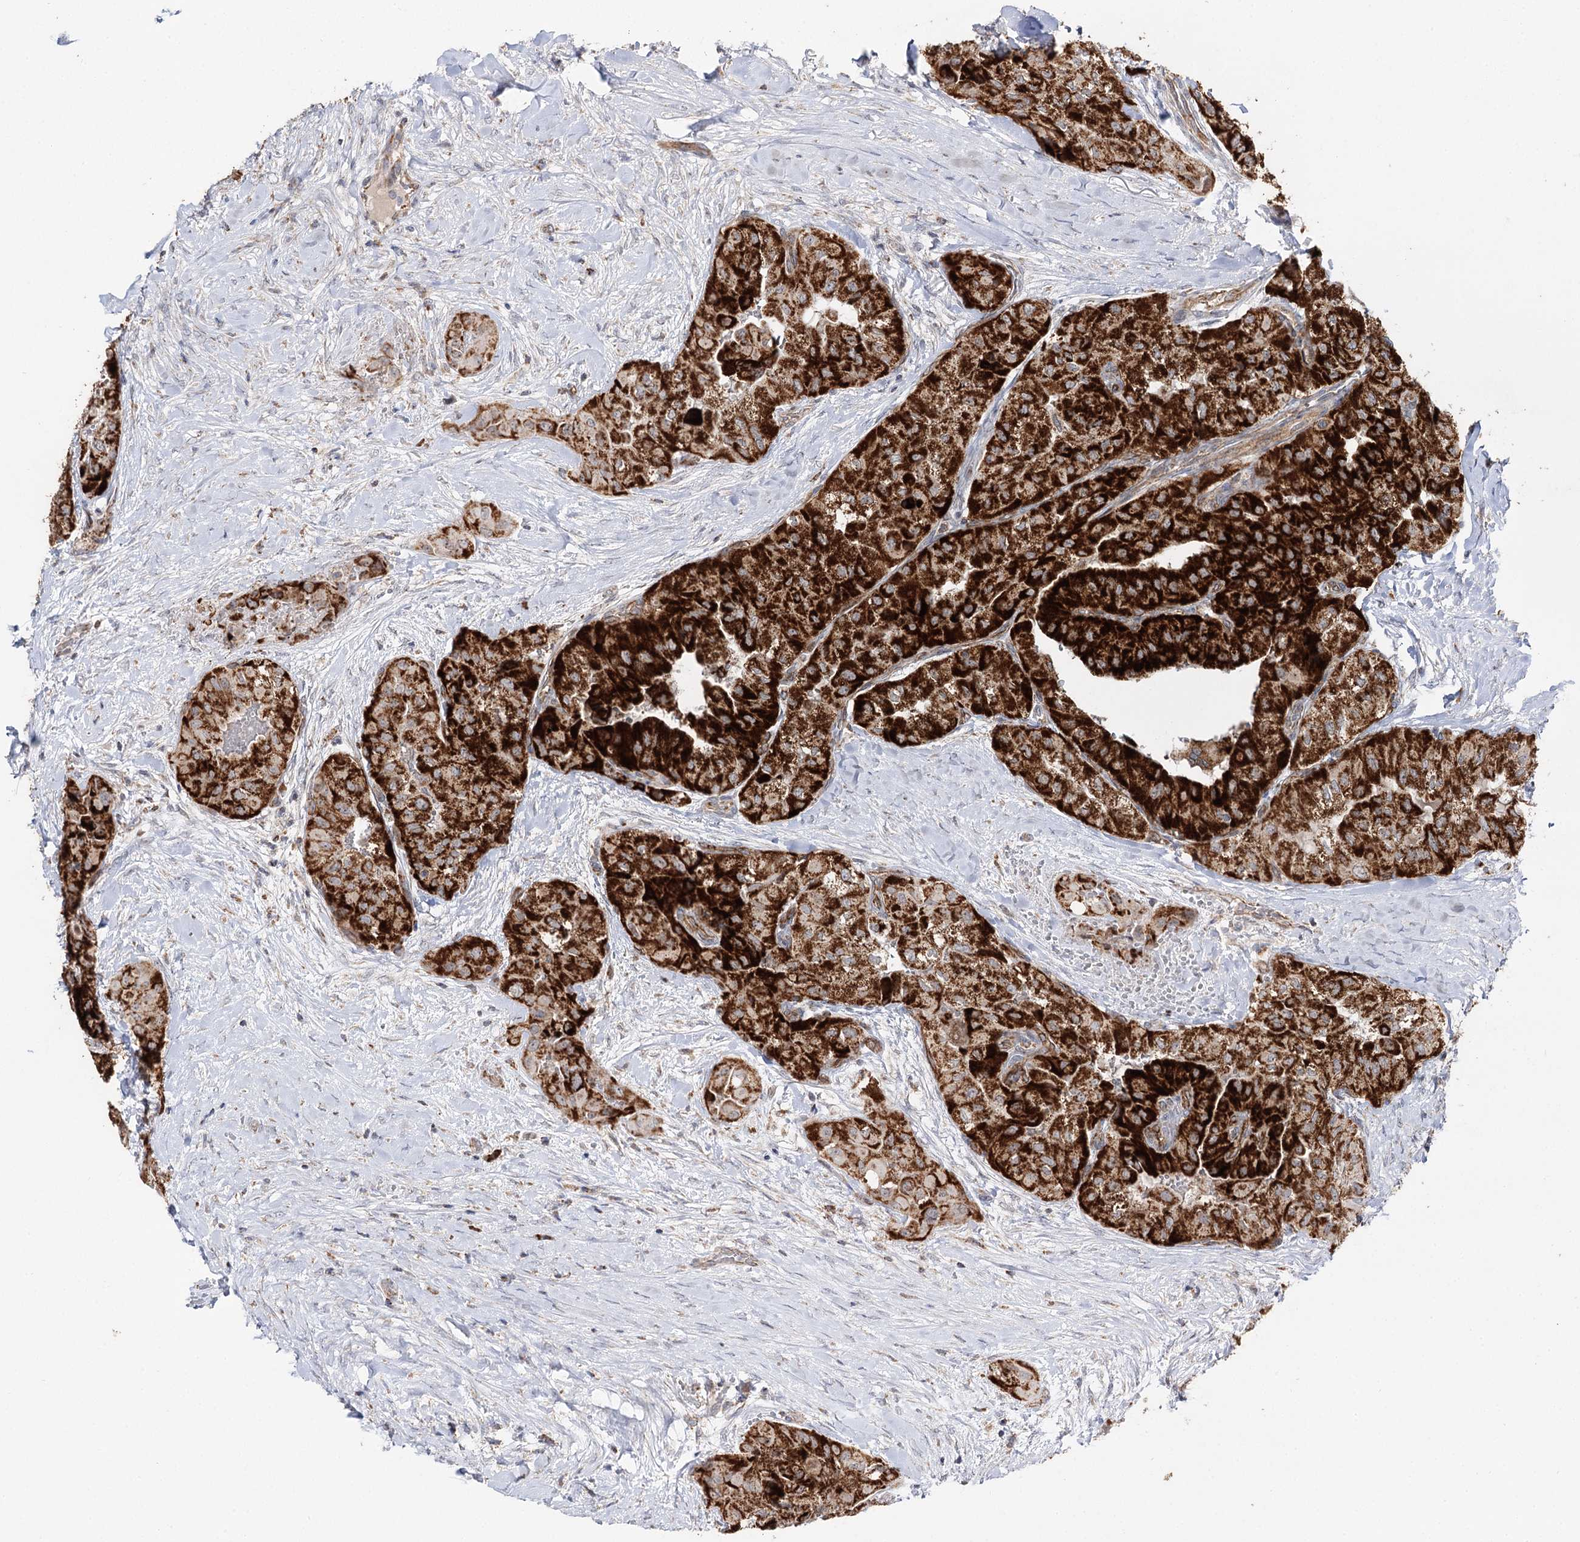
{"staining": {"intensity": "strong", "quantity": ">75%", "location": "cytoplasmic/membranous"}, "tissue": "thyroid cancer", "cell_type": "Tumor cells", "image_type": "cancer", "snomed": [{"axis": "morphology", "description": "Papillary adenocarcinoma, NOS"}, {"axis": "topography", "description": "Thyroid gland"}], "caption": "This micrograph shows thyroid cancer (papillary adenocarcinoma) stained with immunohistochemistry to label a protein in brown. The cytoplasmic/membranous of tumor cells show strong positivity for the protein. Nuclei are counter-stained blue.", "gene": "CBR4", "patient": {"sex": "female", "age": 59}}